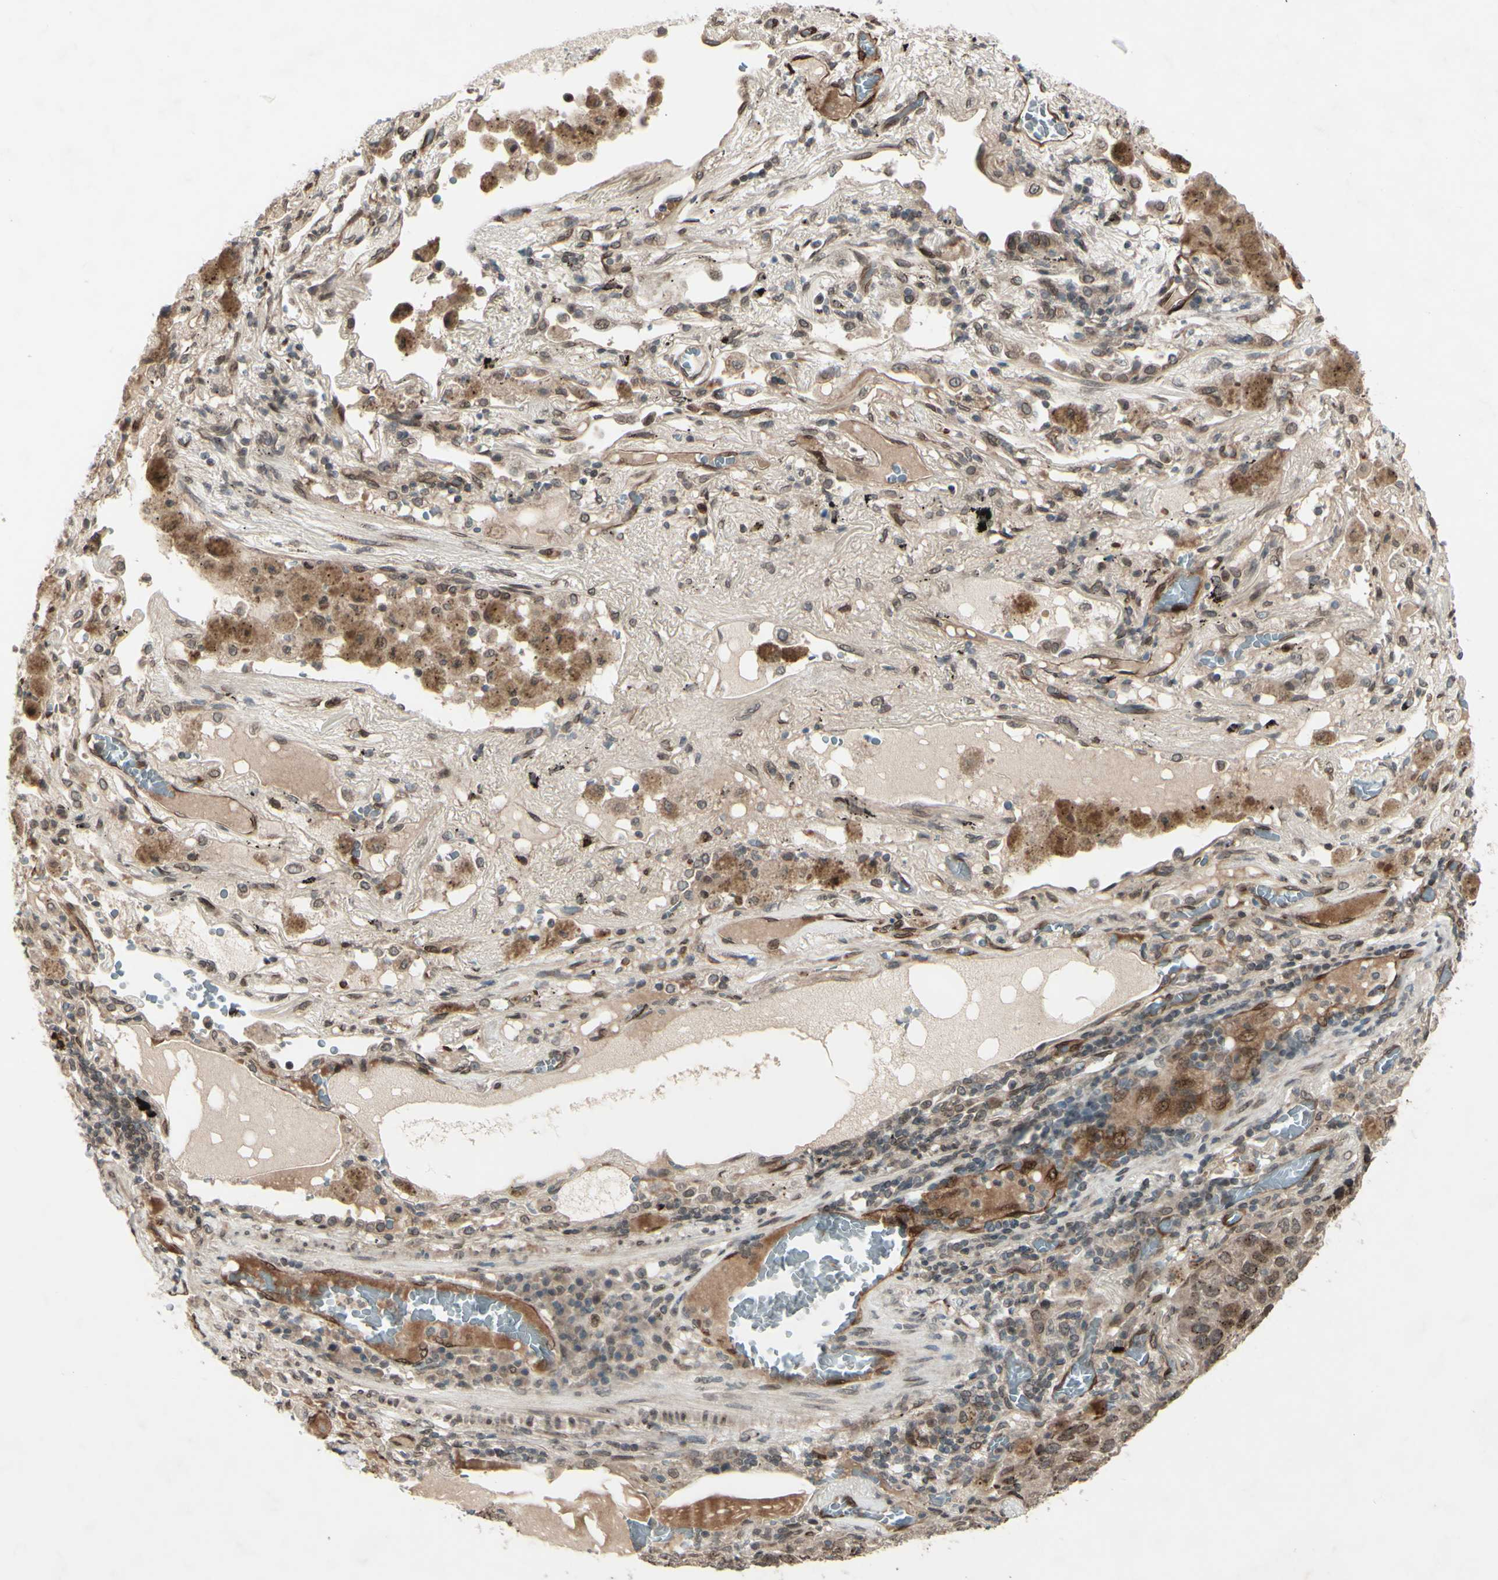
{"staining": {"intensity": "moderate", "quantity": ">75%", "location": "cytoplasmic/membranous,nuclear"}, "tissue": "lung cancer", "cell_type": "Tumor cells", "image_type": "cancer", "snomed": [{"axis": "morphology", "description": "Squamous cell carcinoma, NOS"}, {"axis": "topography", "description": "Lung"}], "caption": "Lung squamous cell carcinoma stained for a protein shows moderate cytoplasmic/membranous and nuclear positivity in tumor cells.", "gene": "MLF2", "patient": {"sex": "male", "age": 57}}